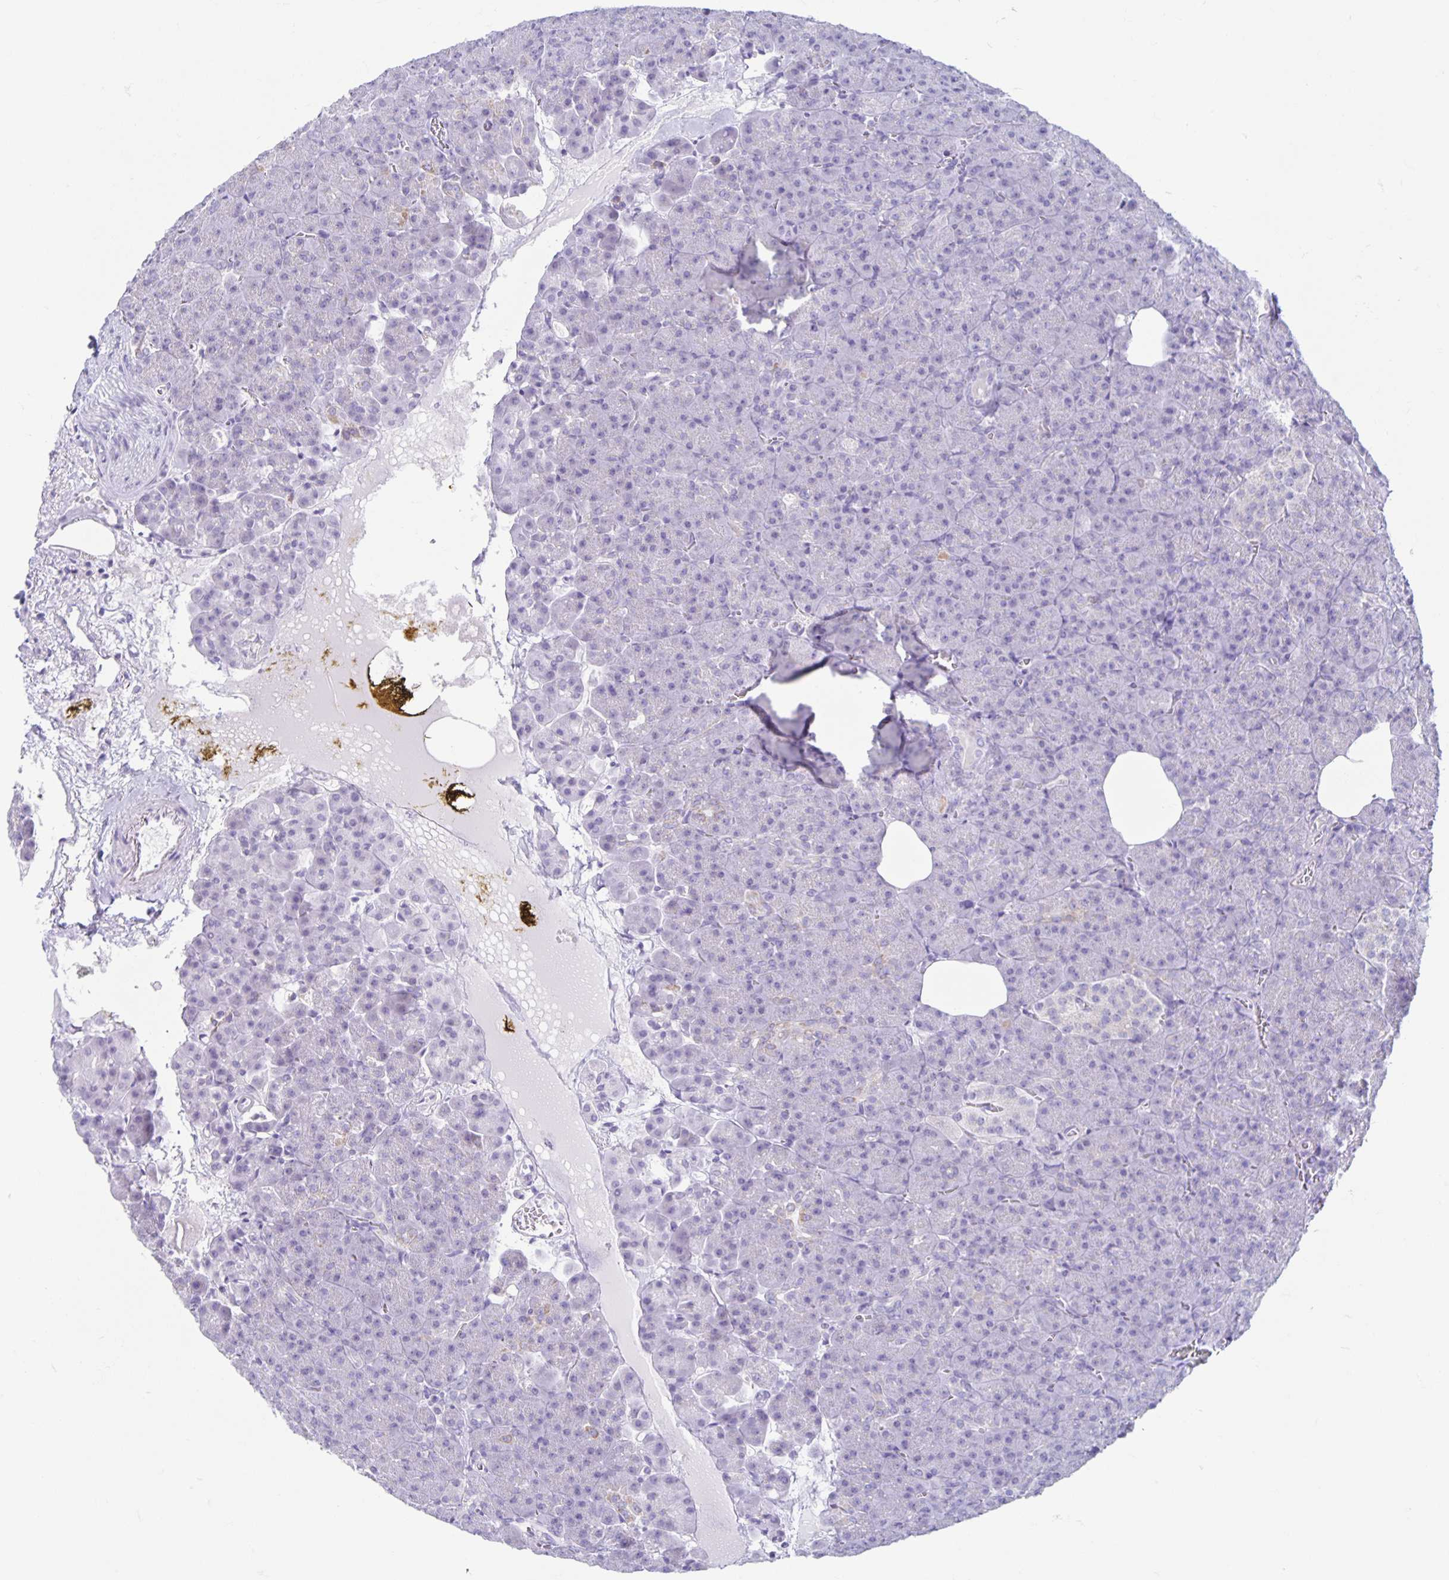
{"staining": {"intensity": "negative", "quantity": "none", "location": "none"}, "tissue": "pancreas", "cell_type": "Exocrine glandular cells", "image_type": "normal", "snomed": [{"axis": "morphology", "description": "Normal tissue, NOS"}, {"axis": "topography", "description": "Pancreas"}], "caption": "IHC image of normal pancreas stained for a protein (brown), which demonstrates no positivity in exocrine glandular cells.", "gene": "CT45A10", "patient": {"sex": "female", "age": 74}}